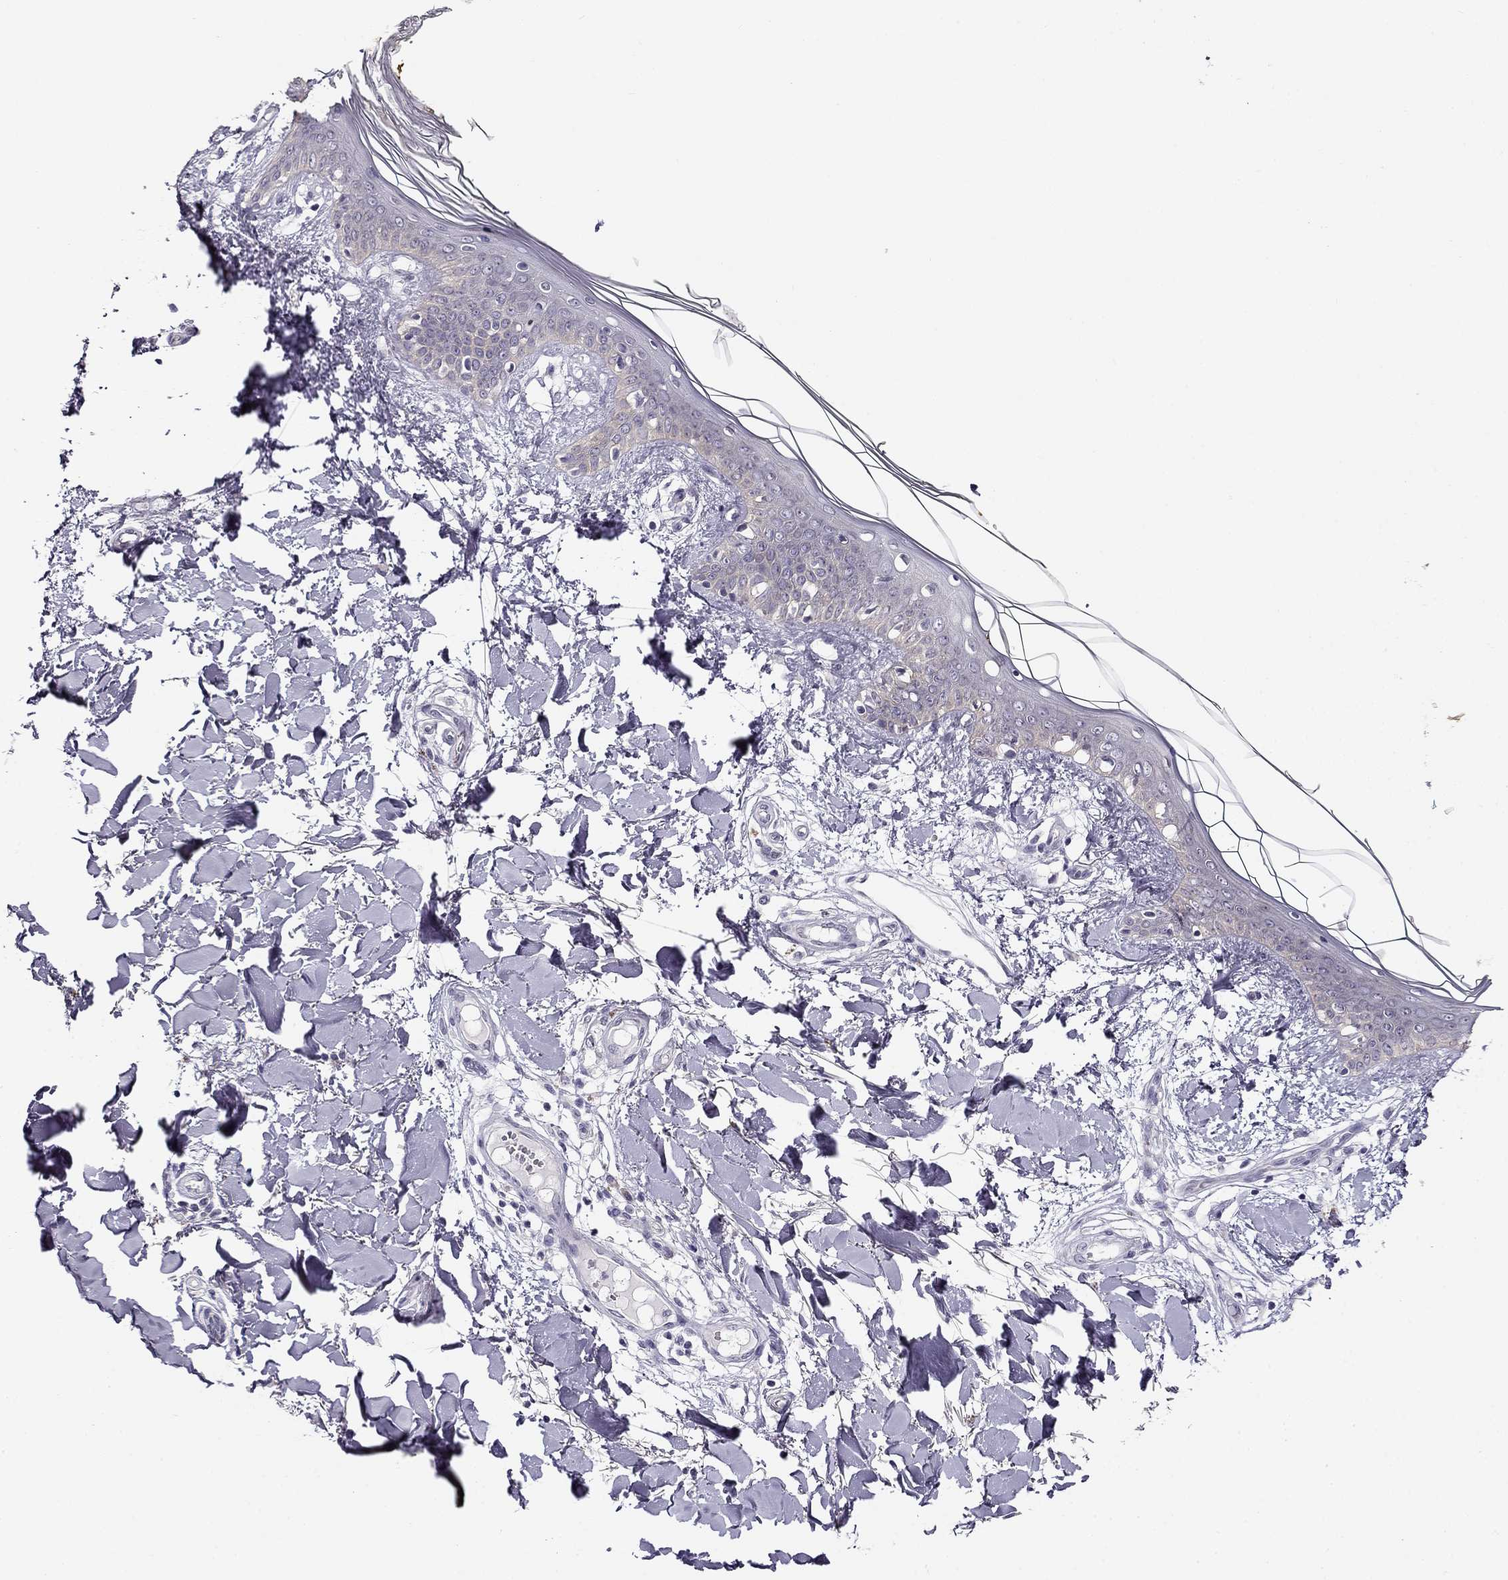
{"staining": {"intensity": "negative", "quantity": "none", "location": "none"}, "tissue": "skin", "cell_type": "Fibroblasts", "image_type": "normal", "snomed": [{"axis": "morphology", "description": "Normal tissue, NOS"}, {"axis": "topography", "description": "Skin"}], "caption": "High magnification brightfield microscopy of normal skin stained with DAB (3,3'-diaminobenzidine) (brown) and counterstained with hematoxylin (blue): fibroblasts show no significant positivity. Nuclei are stained in blue.", "gene": "CNR1", "patient": {"sex": "female", "age": 34}}